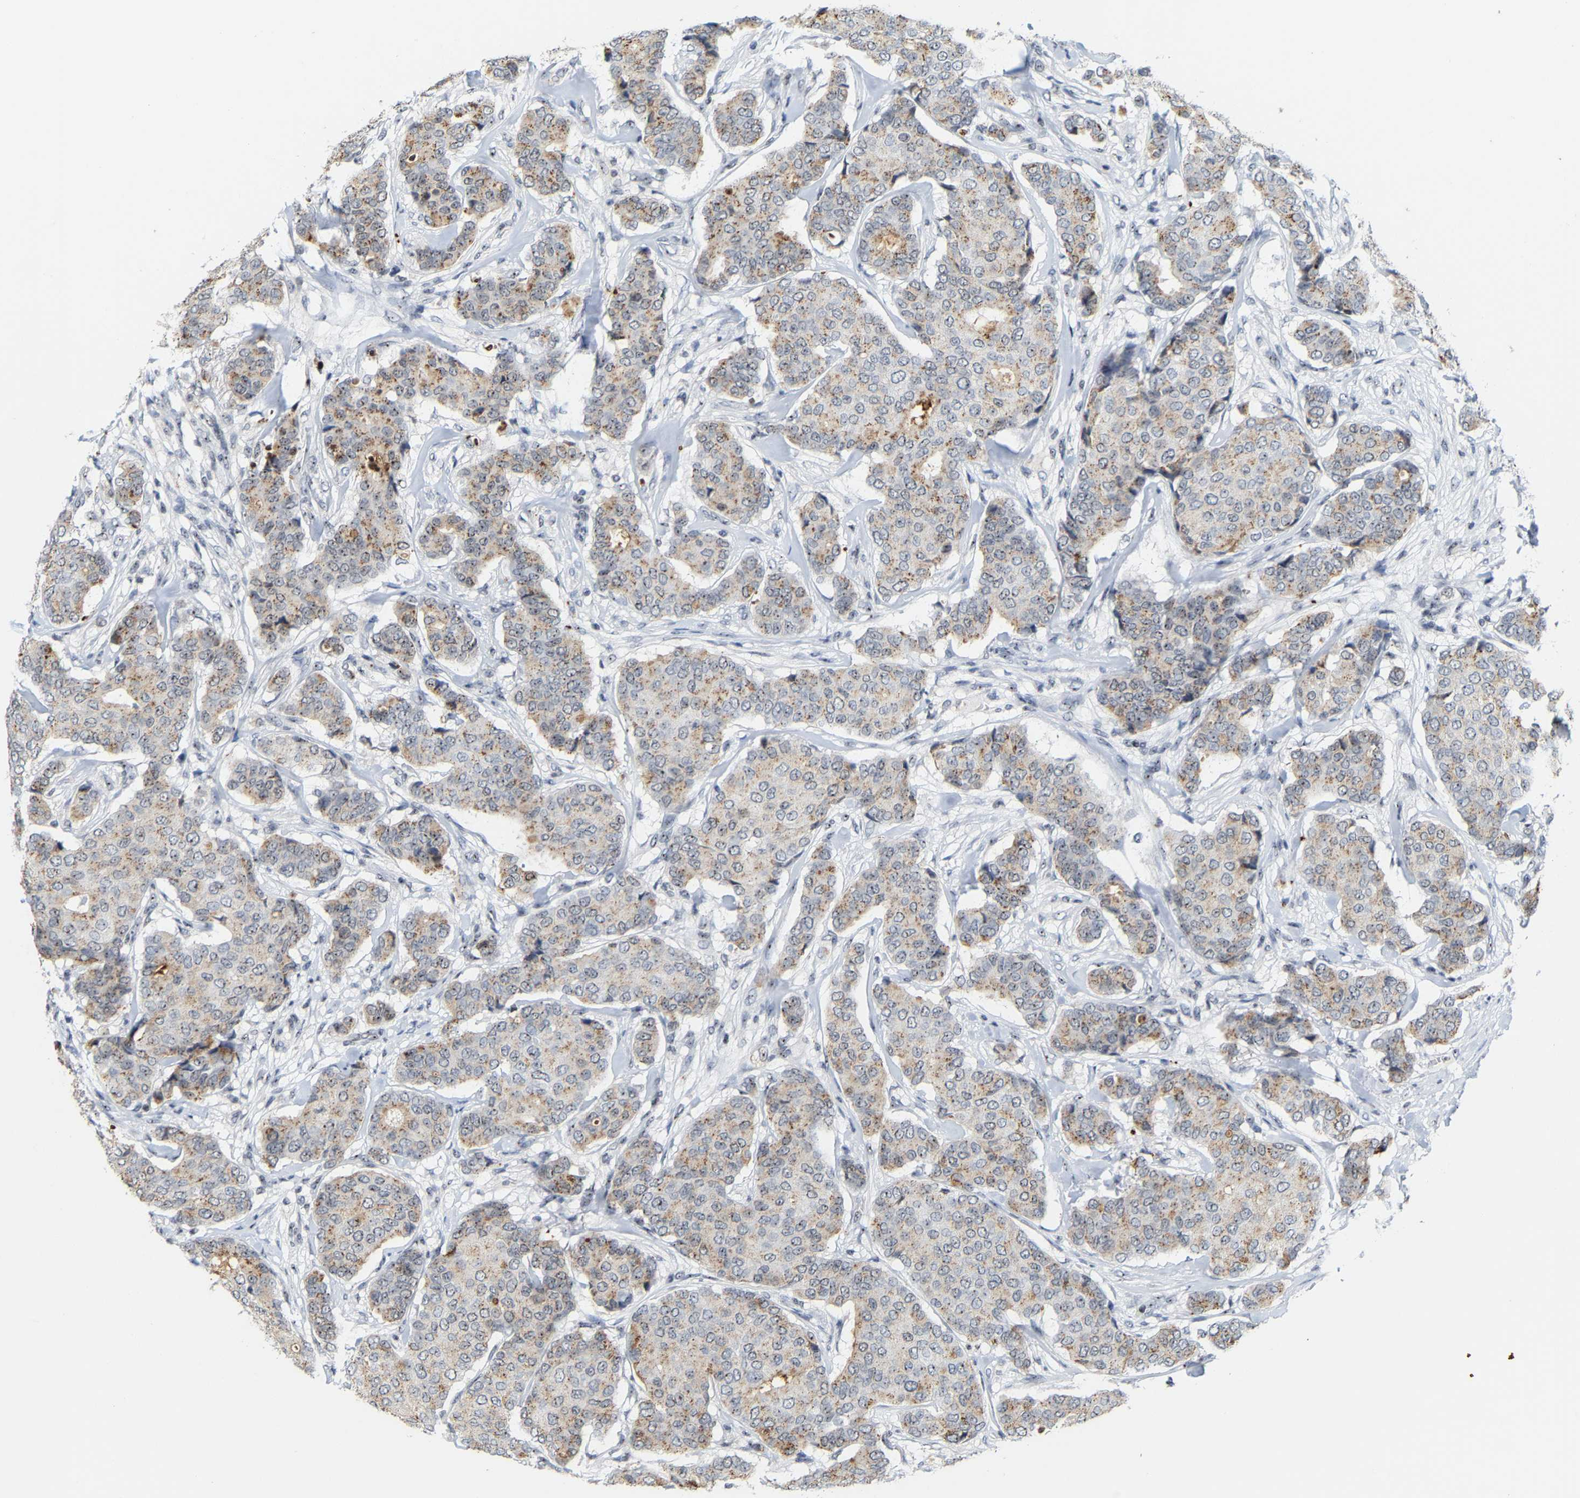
{"staining": {"intensity": "moderate", "quantity": "25%-75%", "location": "cytoplasmic/membranous,nuclear"}, "tissue": "breast cancer", "cell_type": "Tumor cells", "image_type": "cancer", "snomed": [{"axis": "morphology", "description": "Duct carcinoma"}, {"axis": "topography", "description": "Breast"}], "caption": "Tumor cells exhibit moderate cytoplasmic/membranous and nuclear positivity in about 25%-75% of cells in breast cancer (infiltrating ductal carcinoma).", "gene": "NOP58", "patient": {"sex": "female", "age": 75}}